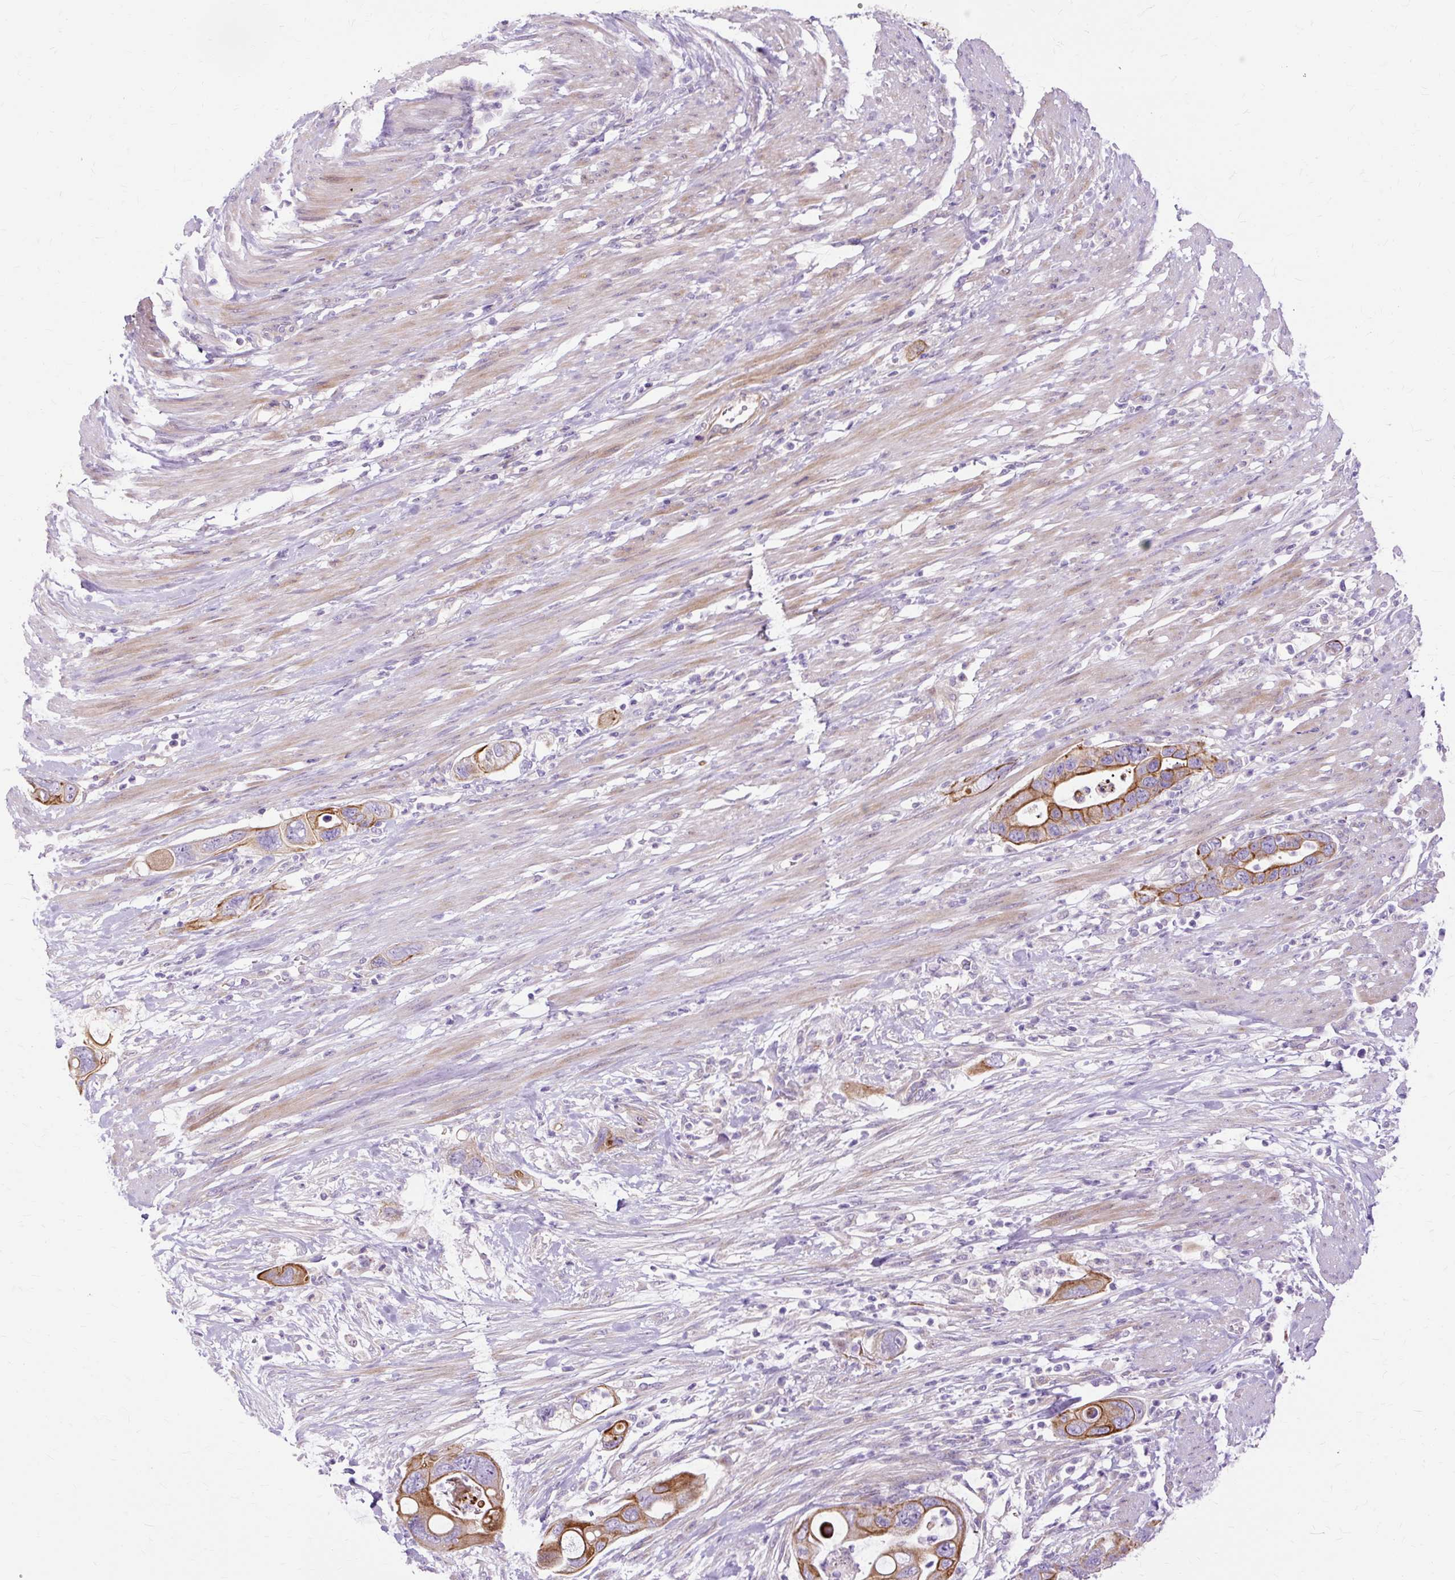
{"staining": {"intensity": "strong", "quantity": "25%-75%", "location": "cytoplasmic/membranous"}, "tissue": "pancreatic cancer", "cell_type": "Tumor cells", "image_type": "cancer", "snomed": [{"axis": "morphology", "description": "Adenocarcinoma, NOS"}, {"axis": "topography", "description": "Pancreas"}], "caption": "A brown stain highlights strong cytoplasmic/membranous staining of a protein in pancreatic cancer tumor cells.", "gene": "DCTN4", "patient": {"sex": "female", "age": 71}}